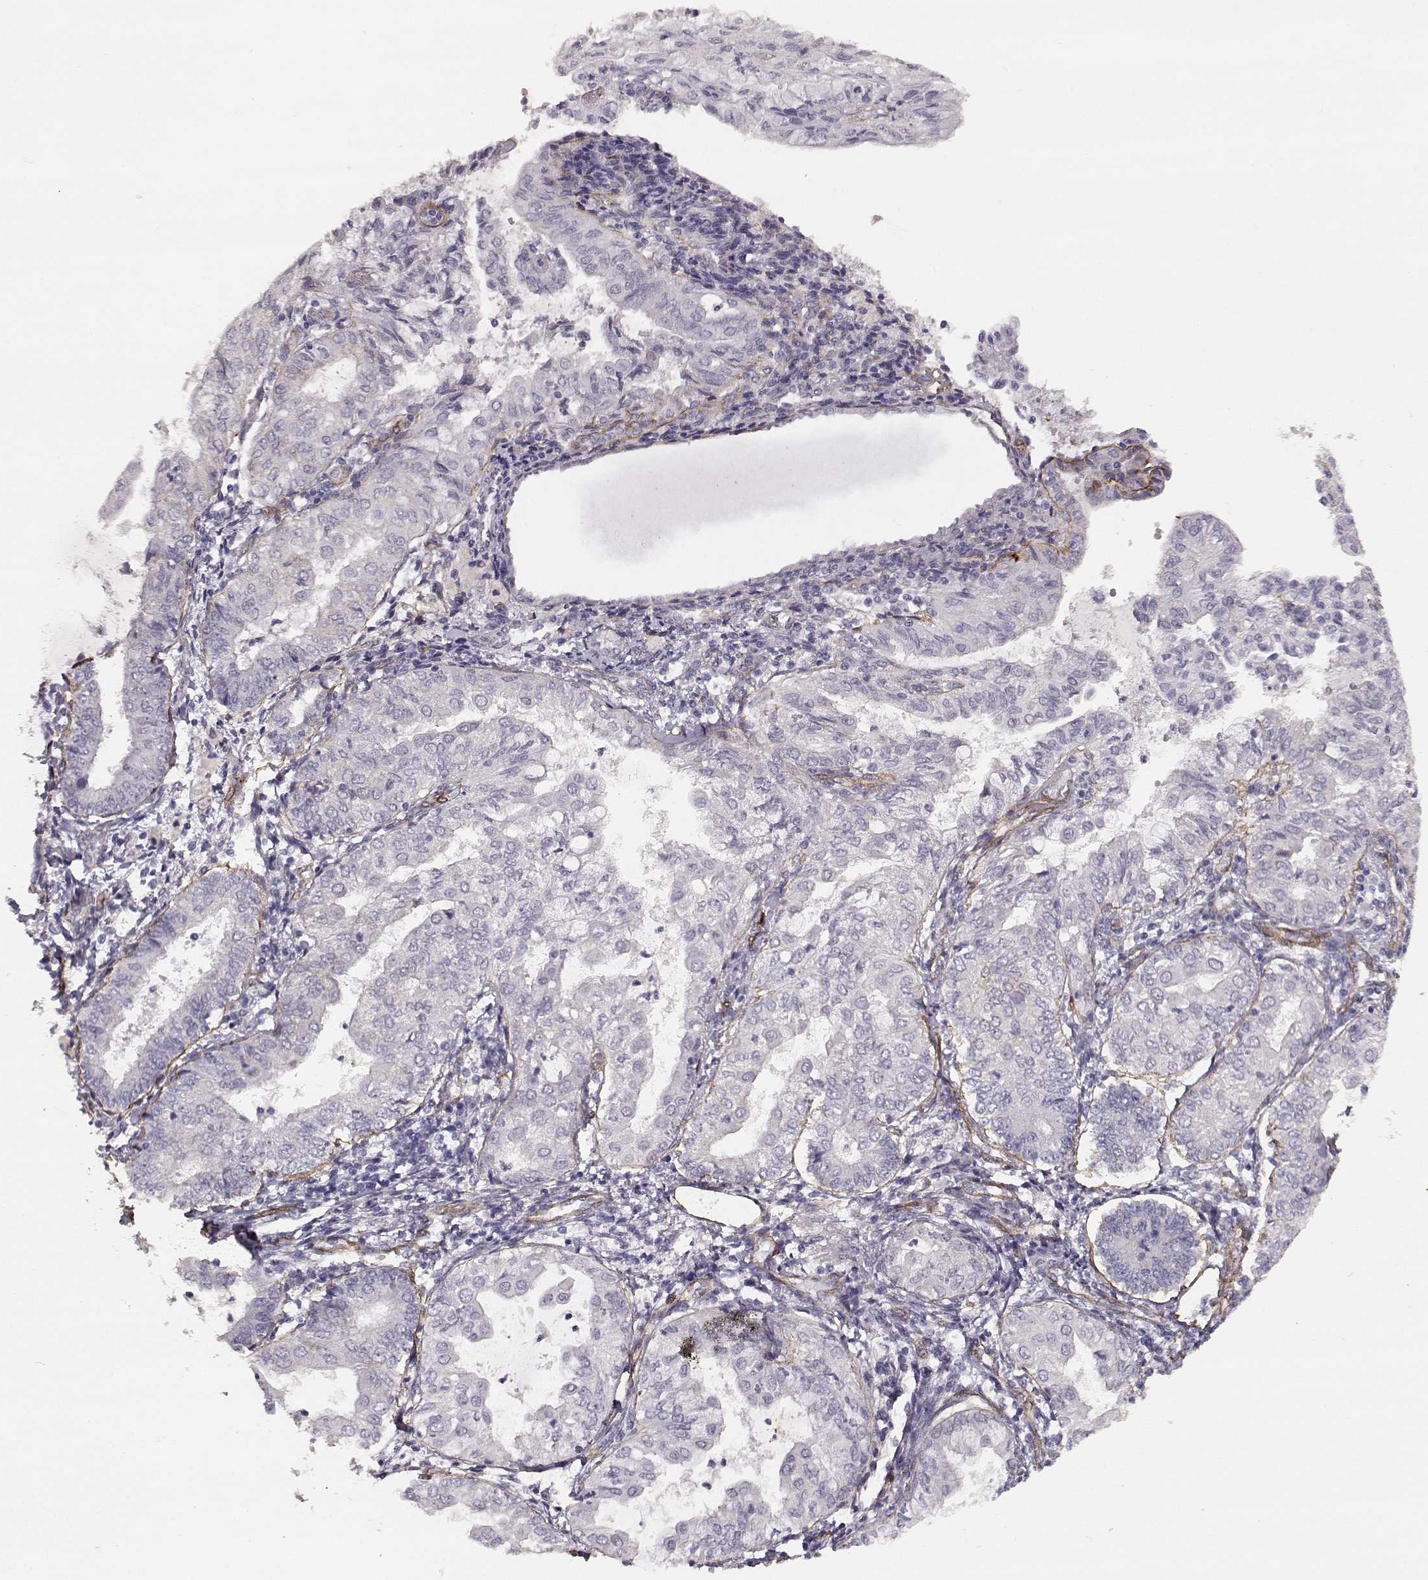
{"staining": {"intensity": "negative", "quantity": "none", "location": "none"}, "tissue": "endometrial cancer", "cell_type": "Tumor cells", "image_type": "cancer", "snomed": [{"axis": "morphology", "description": "Adenocarcinoma, NOS"}, {"axis": "topography", "description": "Endometrium"}], "caption": "A photomicrograph of human endometrial adenocarcinoma is negative for staining in tumor cells.", "gene": "LAMC1", "patient": {"sex": "female", "age": 68}}